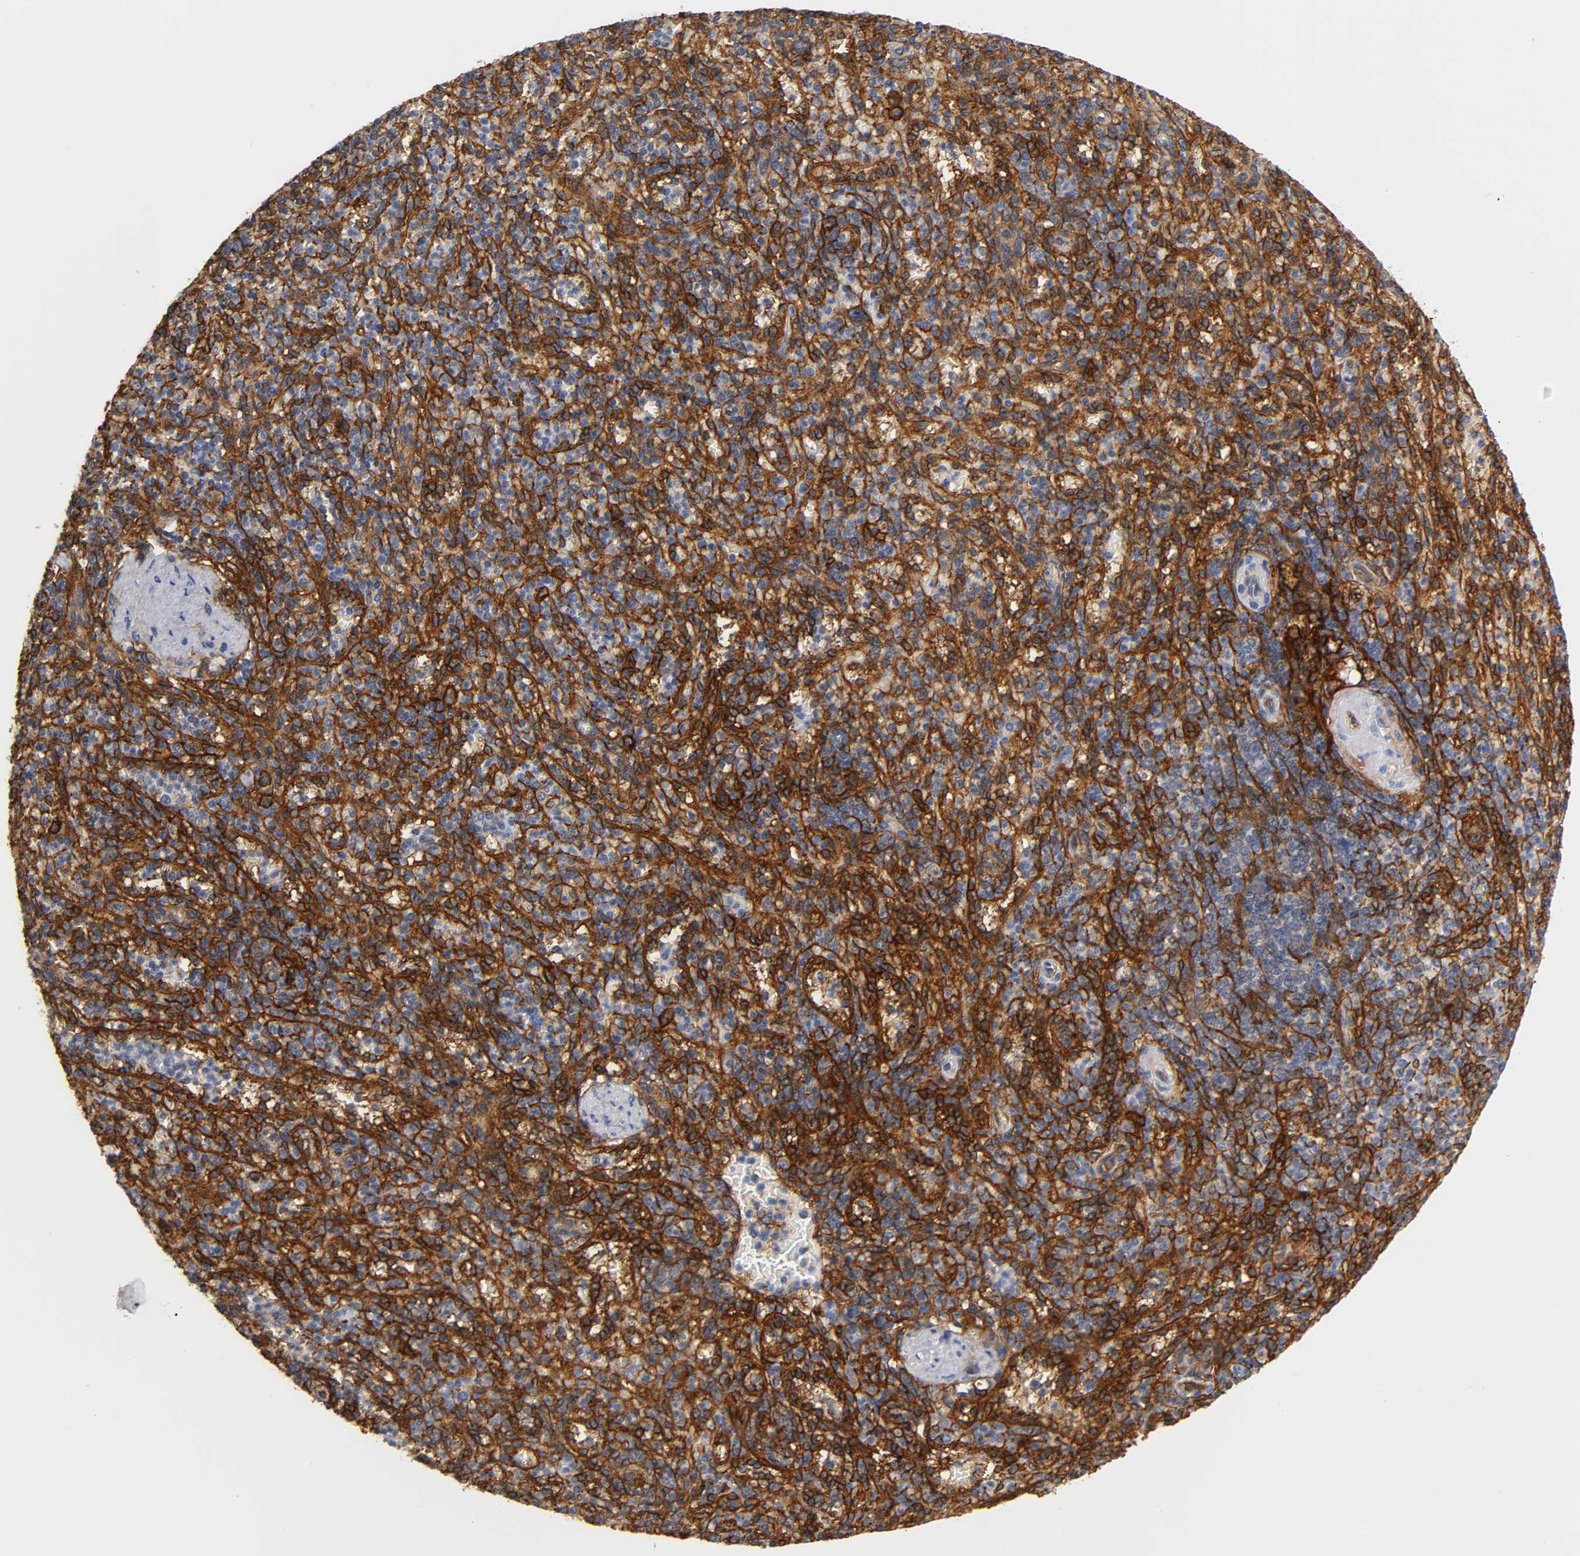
{"staining": {"intensity": "negative", "quantity": "none", "location": "none"}, "tissue": "spleen", "cell_type": "Cells in red pulp", "image_type": "normal", "snomed": [{"axis": "morphology", "description": "Normal tissue, NOS"}, {"axis": "topography", "description": "Spleen"}], "caption": "DAB immunohistochemical staining of unremarkable human spleen displays no significant expression in cells in red pulp.", "gene": "ICAM1", "patient": {"sex": "female", "age": 74}}